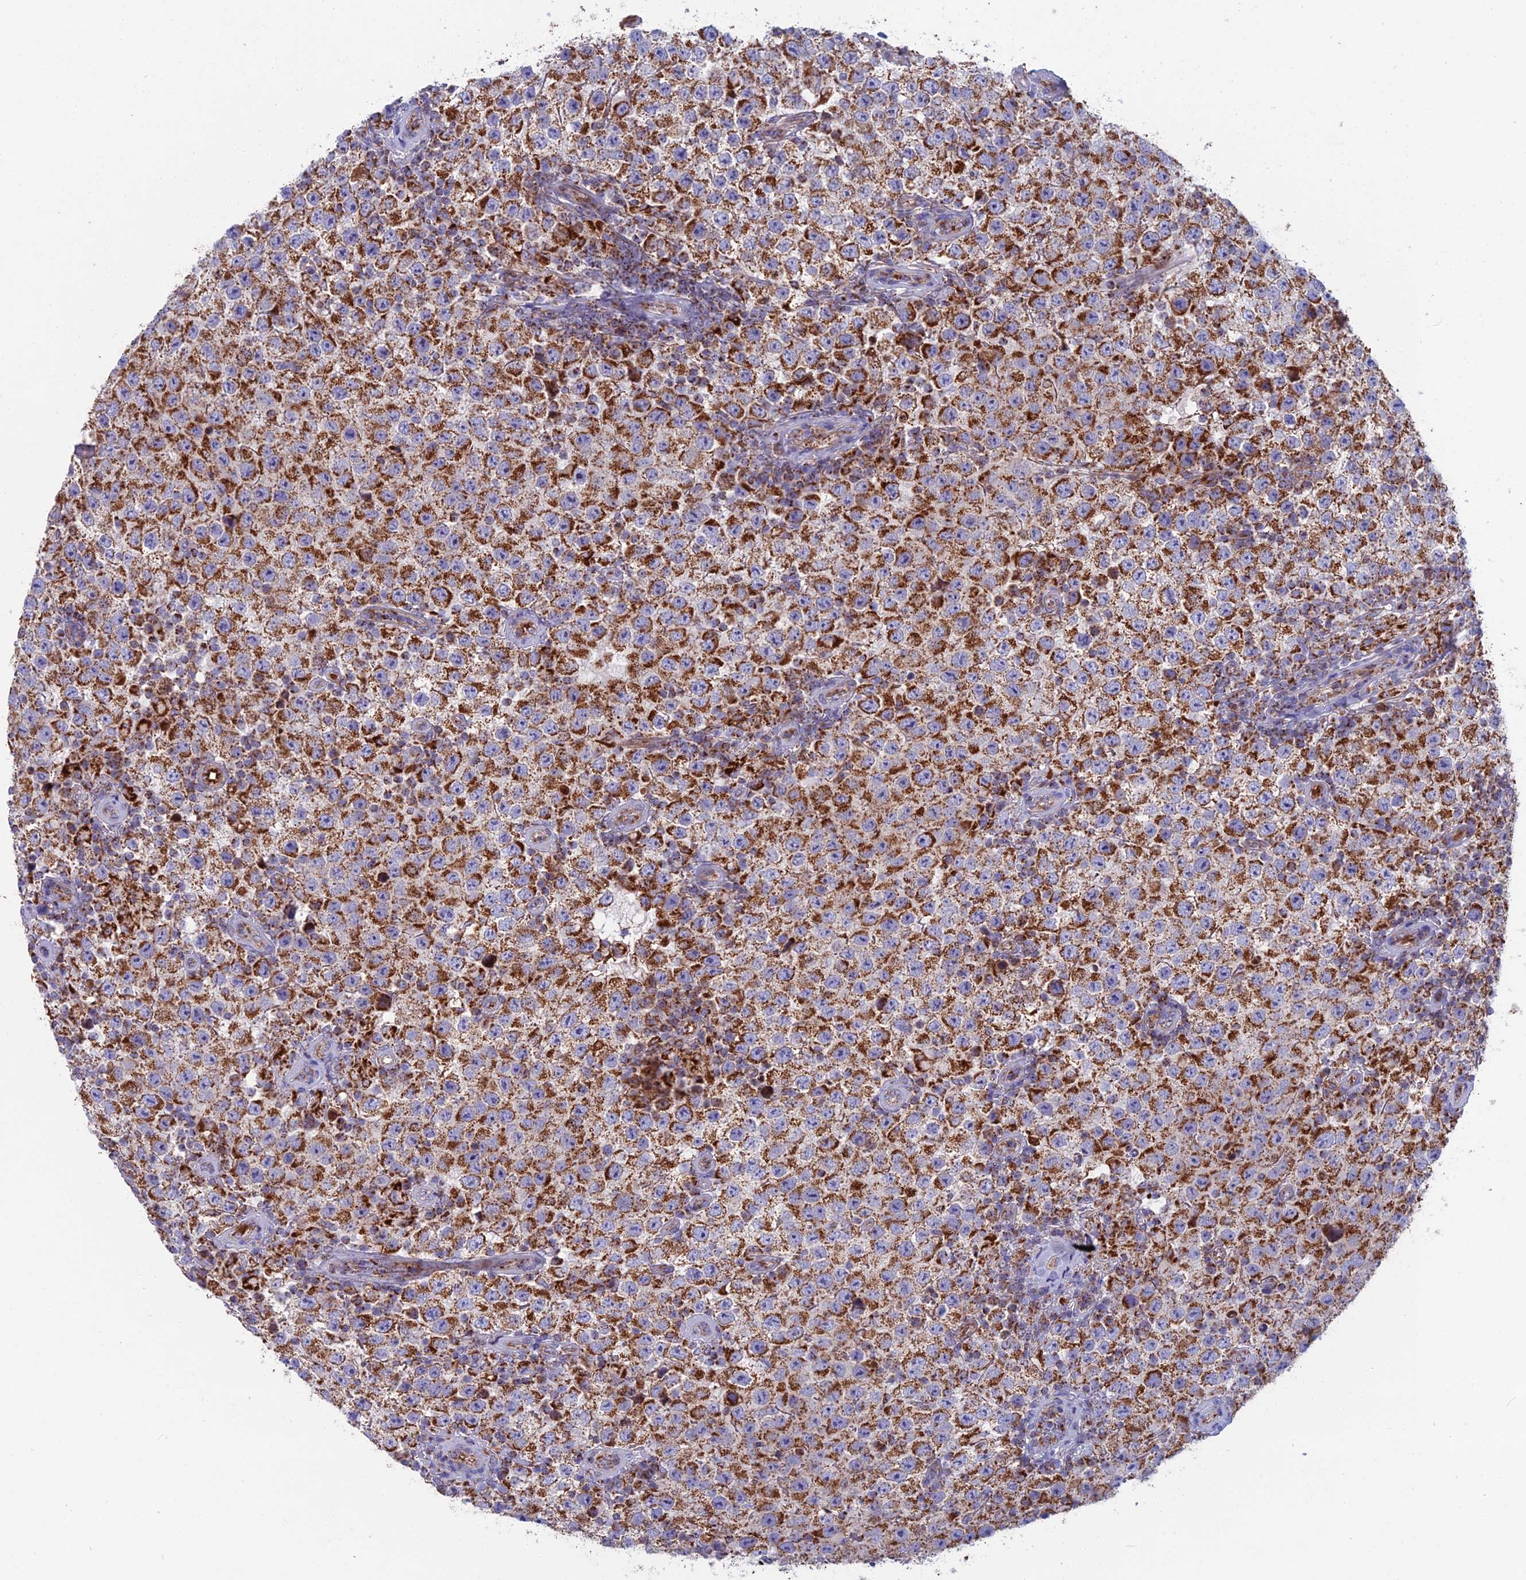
{"staining": {"intensity": "strong", "quantity": ">75%", "location": "cytoplasmic/membranous"}, "tissue": "testis cancer", "cell_type": "Tumor cells", "image_type": "cancer", "snomed": [{"axis": "morphology", "description": "Normal tissue, NOS"}, {"axis": "morphology", "description": "Urothelial carcinoma, High grade"}, {"axis": "morphology", "description": "Seminoma, NOS"}, {"axis": "morphology", "description": "Carcinoma, Embryonal, NOS"}, {"axis": "topography", "description": "Urinary bladder"}, {"axis": "topography", "description": "Testis"}], "caption": "Brown immunohistochemical staining in urothelial carcinoma (high-grade) (testis) reveals strong cytoplasmic/membranous positivity in approximately >75% of tumor cells.", "gene": "CS", "patient": {"sex": "male", "age": 41}}